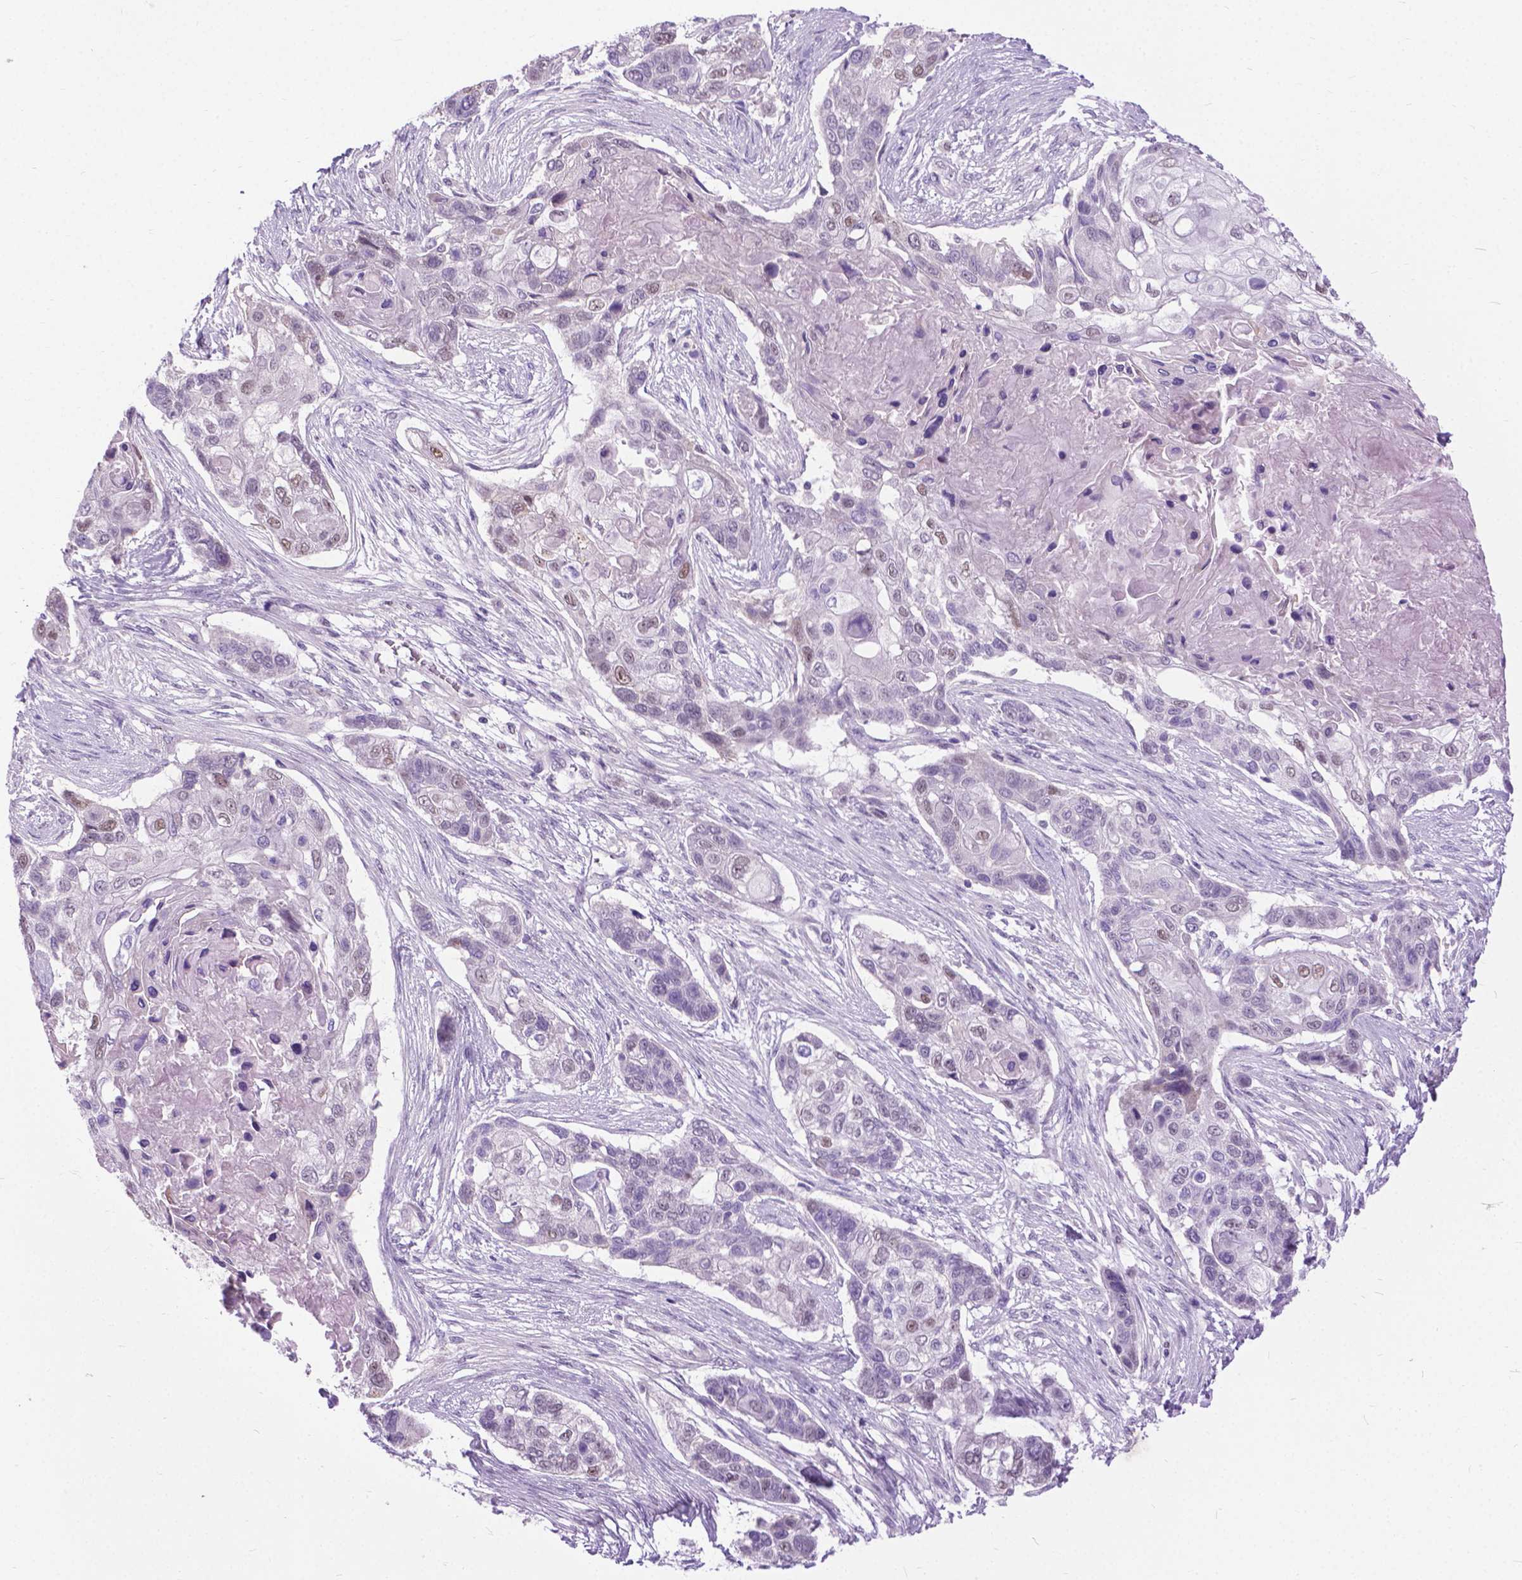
{"staining": {"intensity": "negative", "quantity": "none", "location": "none"}, "tissue": "lung cancer", "cell_type": "Tumor cells", "image_type": "cancer", "snomed": [{"axis": "morphology", "description": "Squamous cell carcinoma, NOS"}, {"axis": "topography", "description": "Lung"}], "caption": "DAB (3,3'-diaminobenzidine) immunohistochemical staining of squamous cell carcinoma (lung) exhibits no significant expression in tumor cells.", "gene": "APCDD1L", "patient": {"sex": "male", "age": 69}}